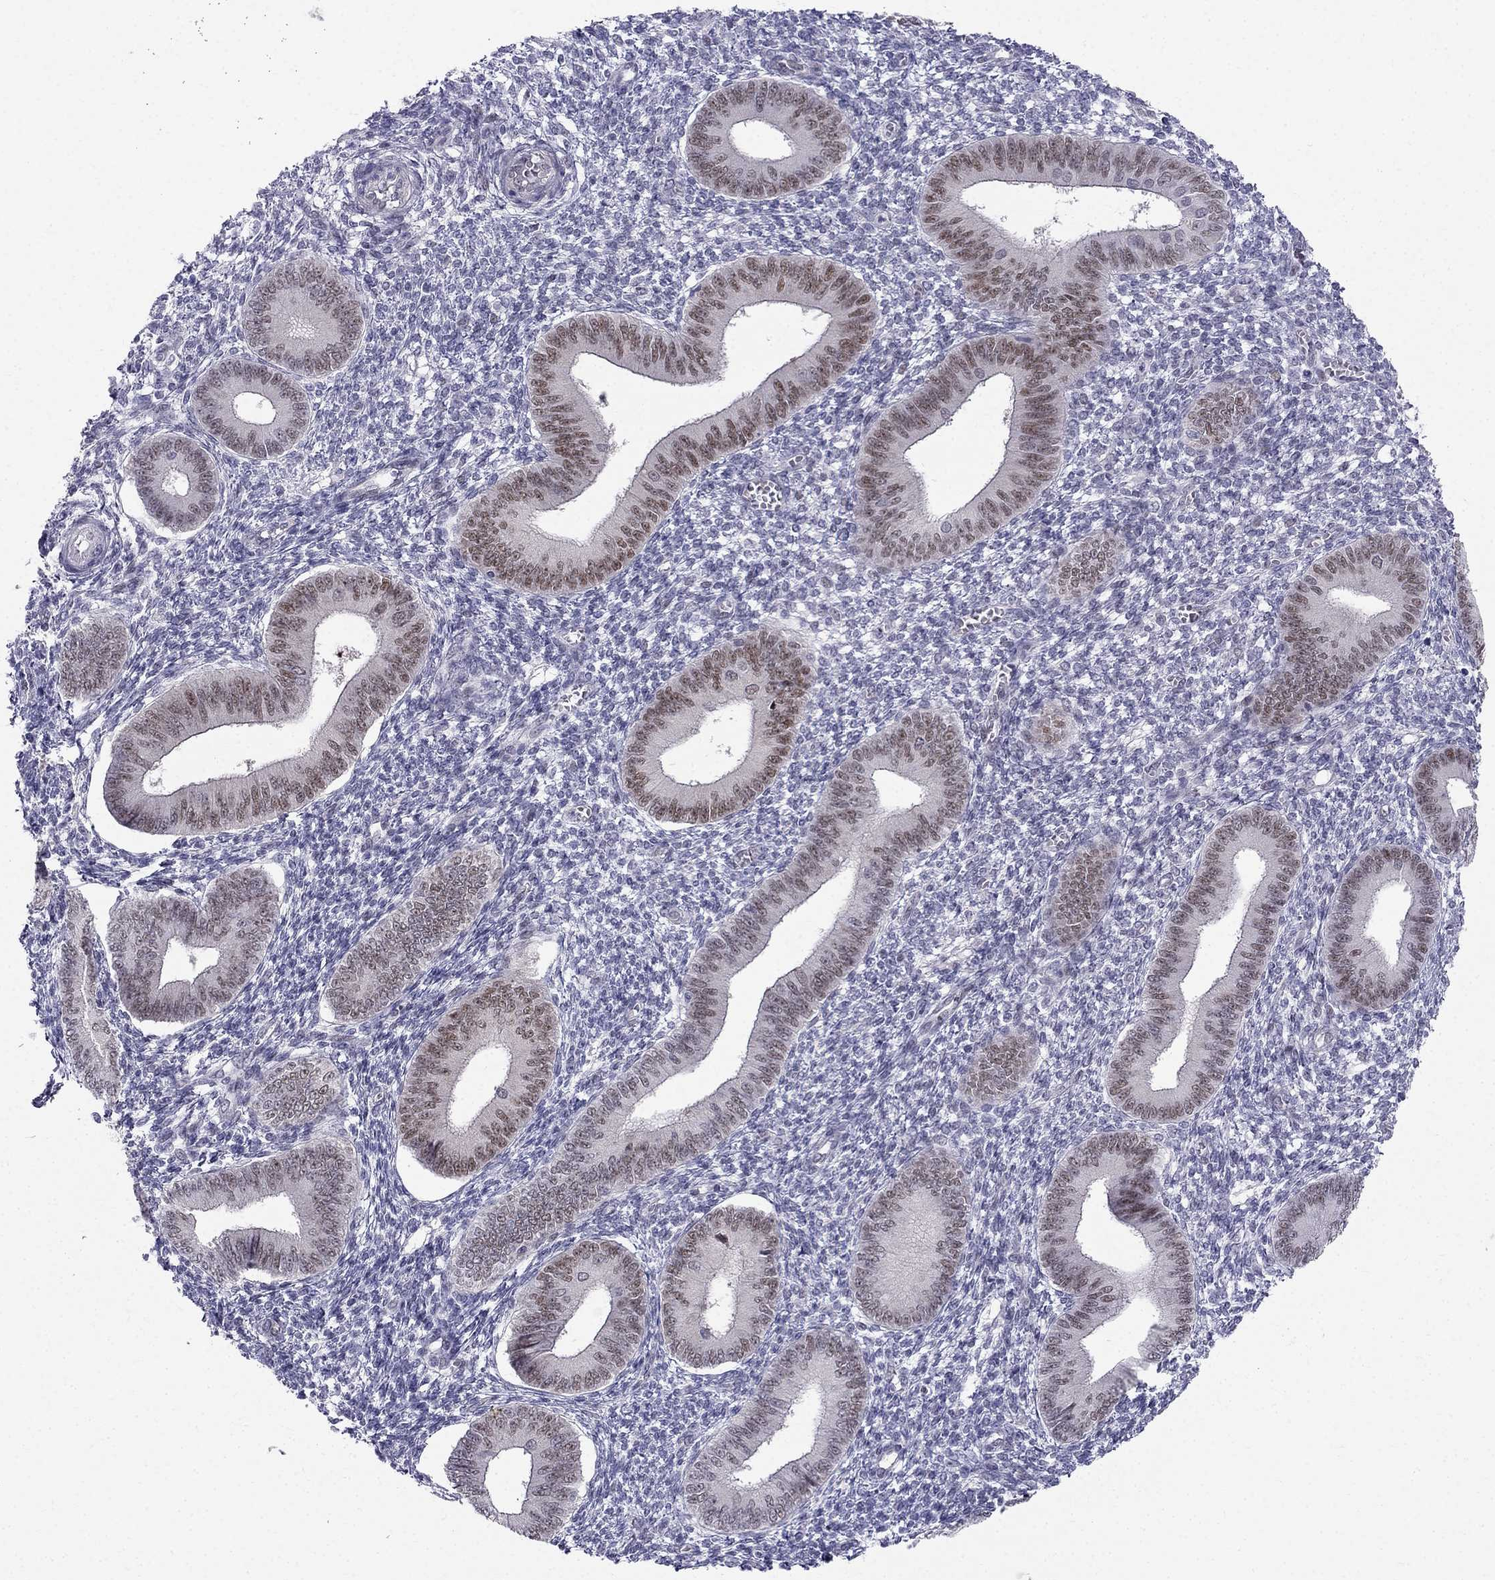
{"staining": {"intensity": "negative", "quantity": "none", "location": "none"}, "tissue": "endometrium", "cell_type": "Cells in endometrial stroma", "image_type": "normal", "snomed": [{"axis": "morphology", "description": "Normal tissue, NOS"}, {"axis": "topography", "description": "Endometrium"}], "caption": "Cells in endometrial stroma are negative for protein expression in normal human endometrium.", "gene": "BAG5", "patient": {"sex": "female", "age": 42}}